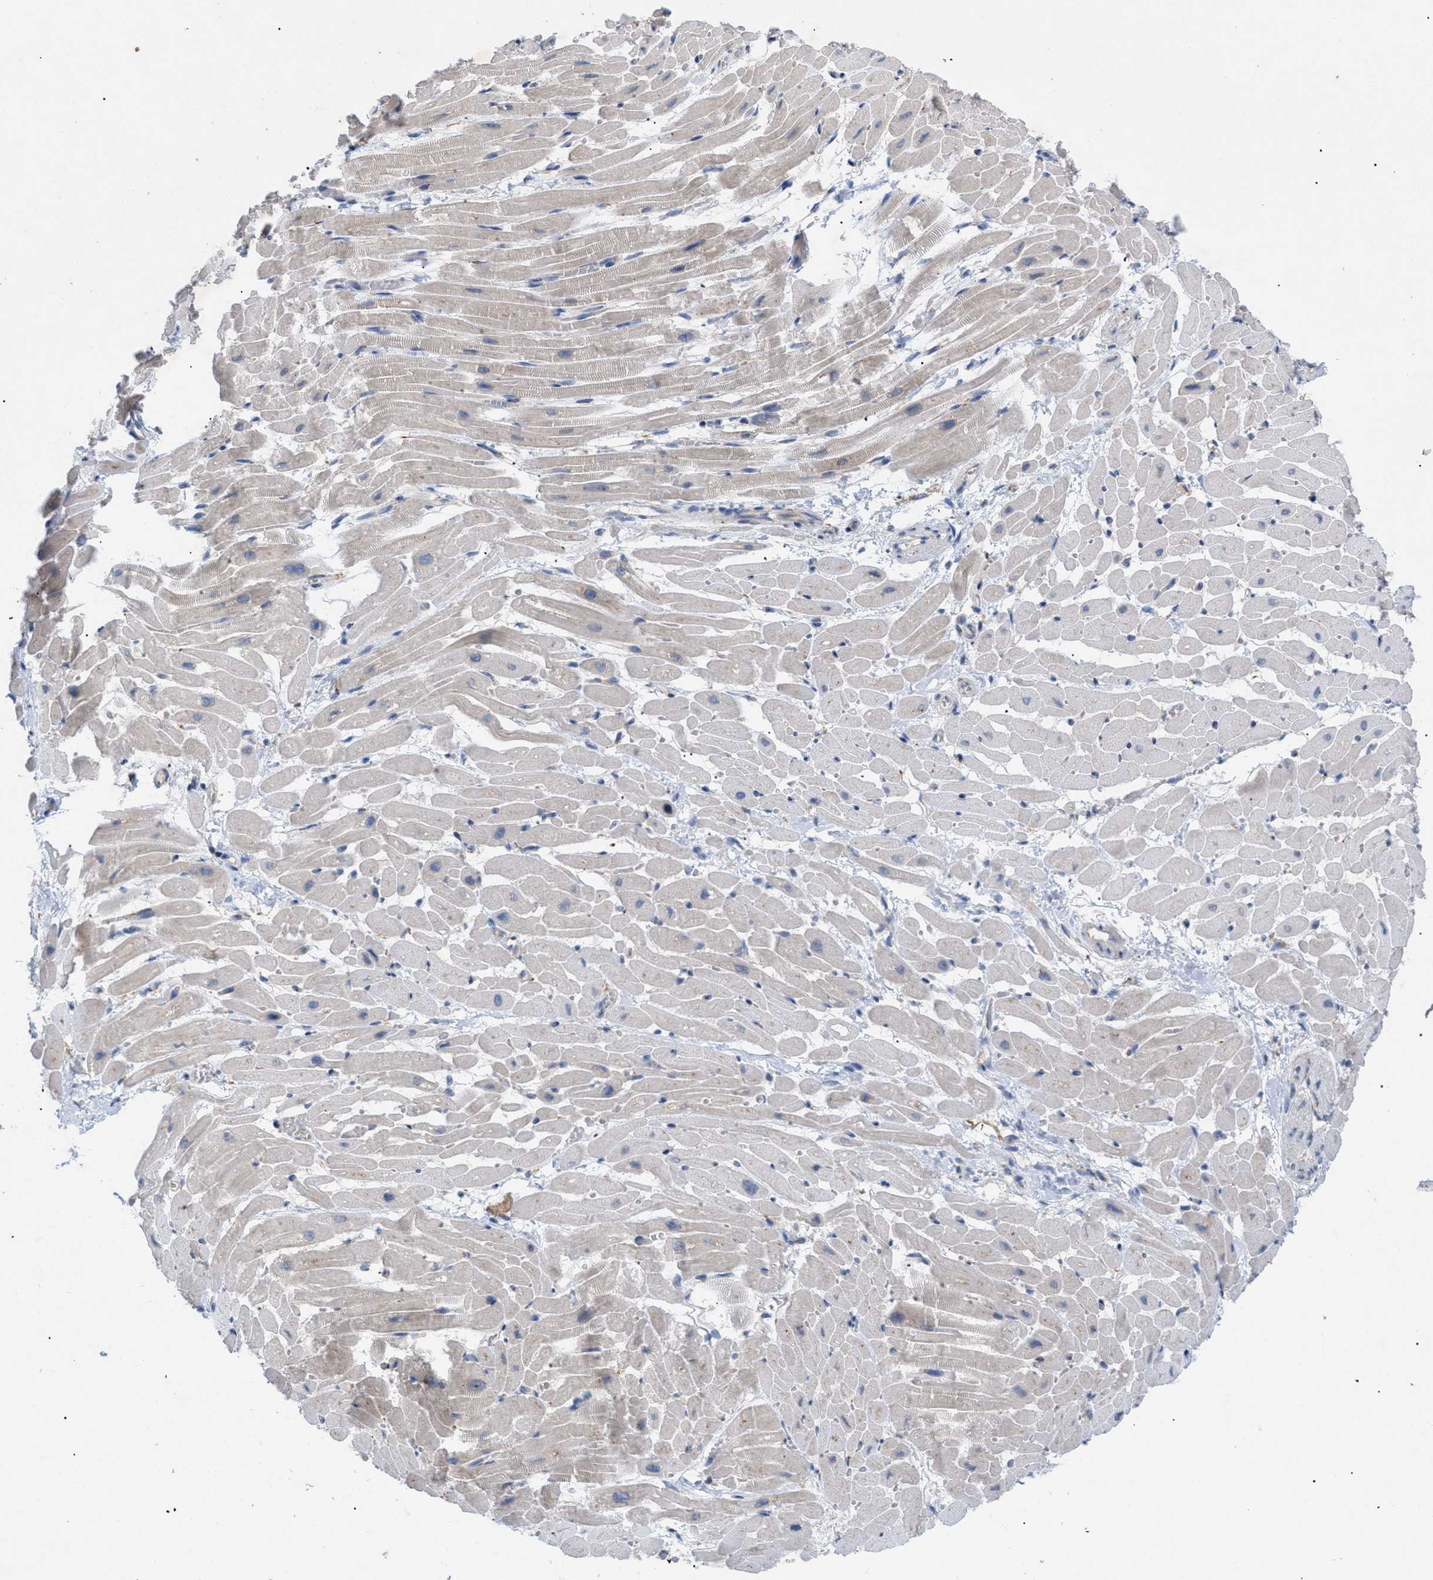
{"staining": {"intensity": "moderate", "quantity": "<25%", "location": "cytoplasmic/membranous"}, "tissue": "heart muscle", "cell_type": "Cardiomyocytes", "image_type": "normal", "snomed": [{"axis": "morphology", "description": "Normal tissue, NOS"}, {"axis": "topography", "description": "Heart"}], "caption": "Moderate cytoplasmic/membranous staining is appreciated in approximately <25% of cardiomyocytes in normal heart muscle. (brown staining indicates protein expression, while blue staining denotes nuclei).", "gene": "SLC50A1", "patient": {"sex": "male", "age": 45}}